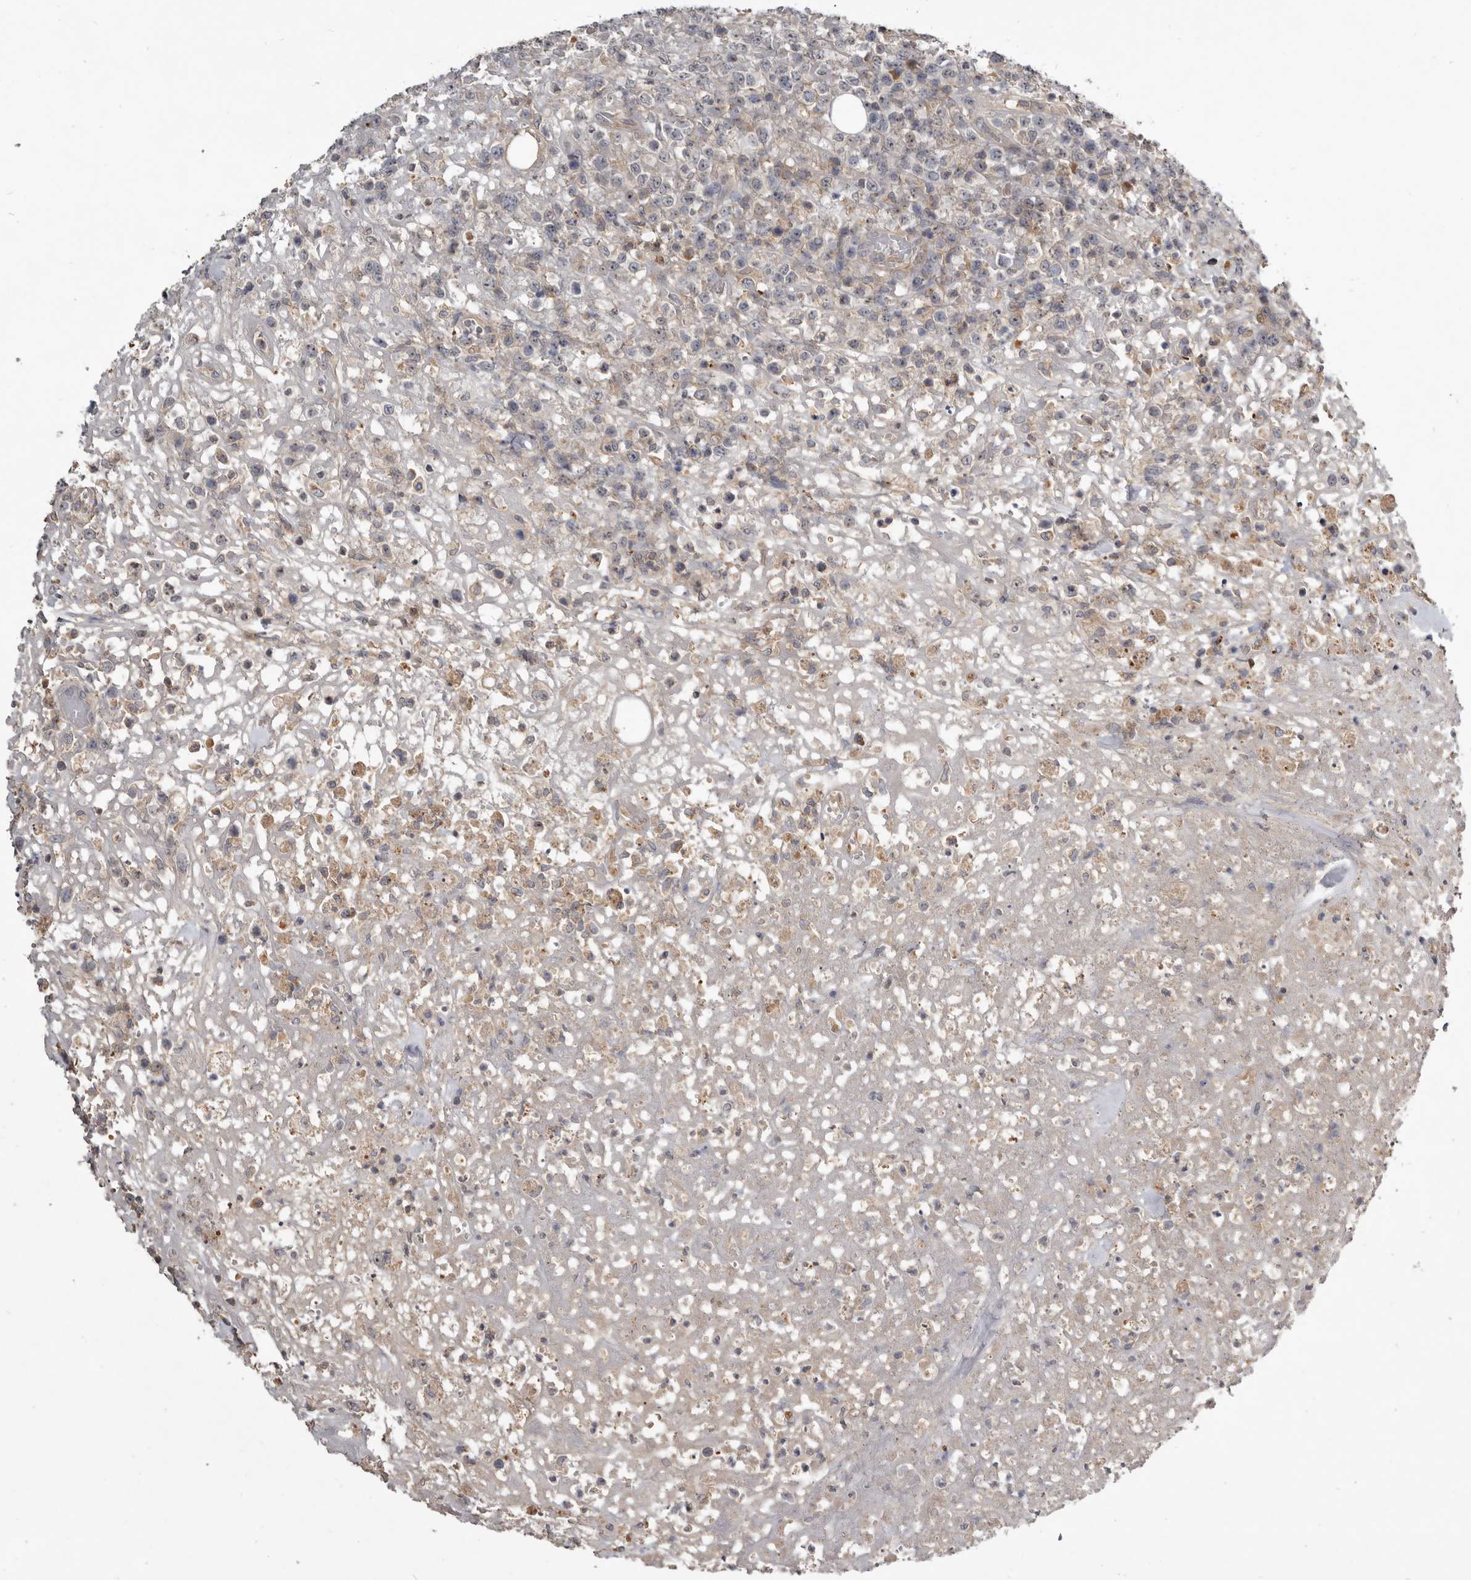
{"staining": {"intensity": "weak", "quantity": "25%-75%", "location": "cytoplasmic/membranous"}, "tissue": "lymphoma", "cell_type": "Tumor cells", "image_type": "cancer", "snomed": [{"axis": "morphology", "description": "Malignant lymphoma, non-Hodgkin's type, High grade"}, {"axis": "topography", "description": "Colon"}], "caption": "A micrograph of human high-grade malignant lymphoma, non-Hodgkin's type stained for a protein shows weak cytoplasmic/membranous brown staining in tumor cells. The staining was performed using DAB (3,3'-diaminobenzidine), with brown indicating positive protein expression. Nuclei are stained blue with hematoxylin.", "gene": "TTC39A", "patient": {"sex": "female", "age": 53}}